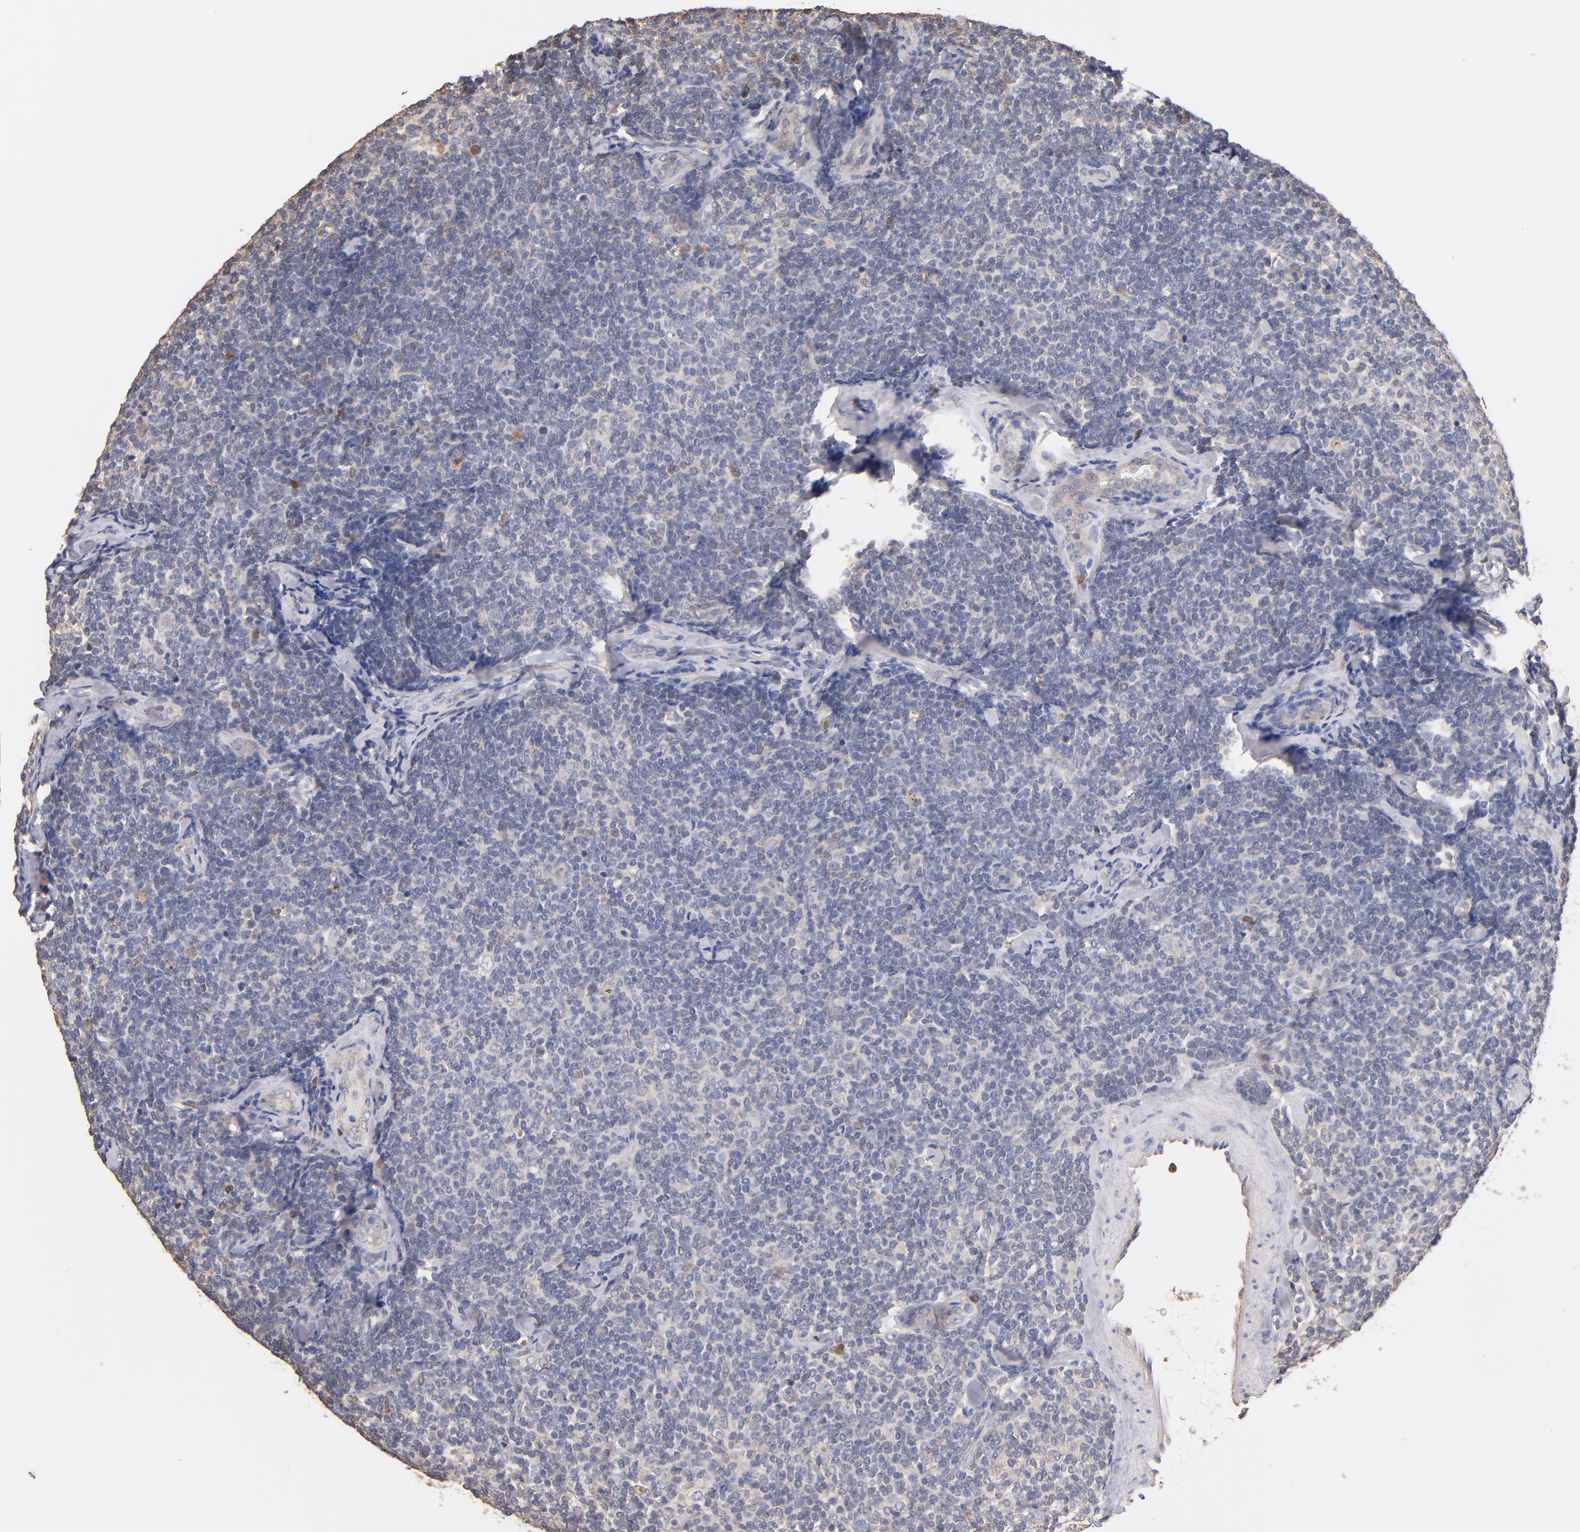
{"staining": {"intensity": "negative", "quantity": "none", "location": "none"}, "tissue": "lymphoma", "cell_type": "Tumor cells", "image_type": "cancer", "snomed": [{"axis": "morphology", "description": "Malignant lymphoma, non-Hodgkin's type, Low grade"}, {"axis": "topography", "description": "Lymph node"}], "caption": "Immunohistochemistry (IHC) image of neoplastic tissue: lymphoma stained with DAB (3,3'-diaminobenzidine) shows no significant protein expression in tumor cells. The staining was performed using DAB to visualize the protein expression in brown, while the nuclei were stained in blue with hematoxylin (Magnification: 20x).", "gene": "RO60", "patient": {"sex": "female", "age": 56}}